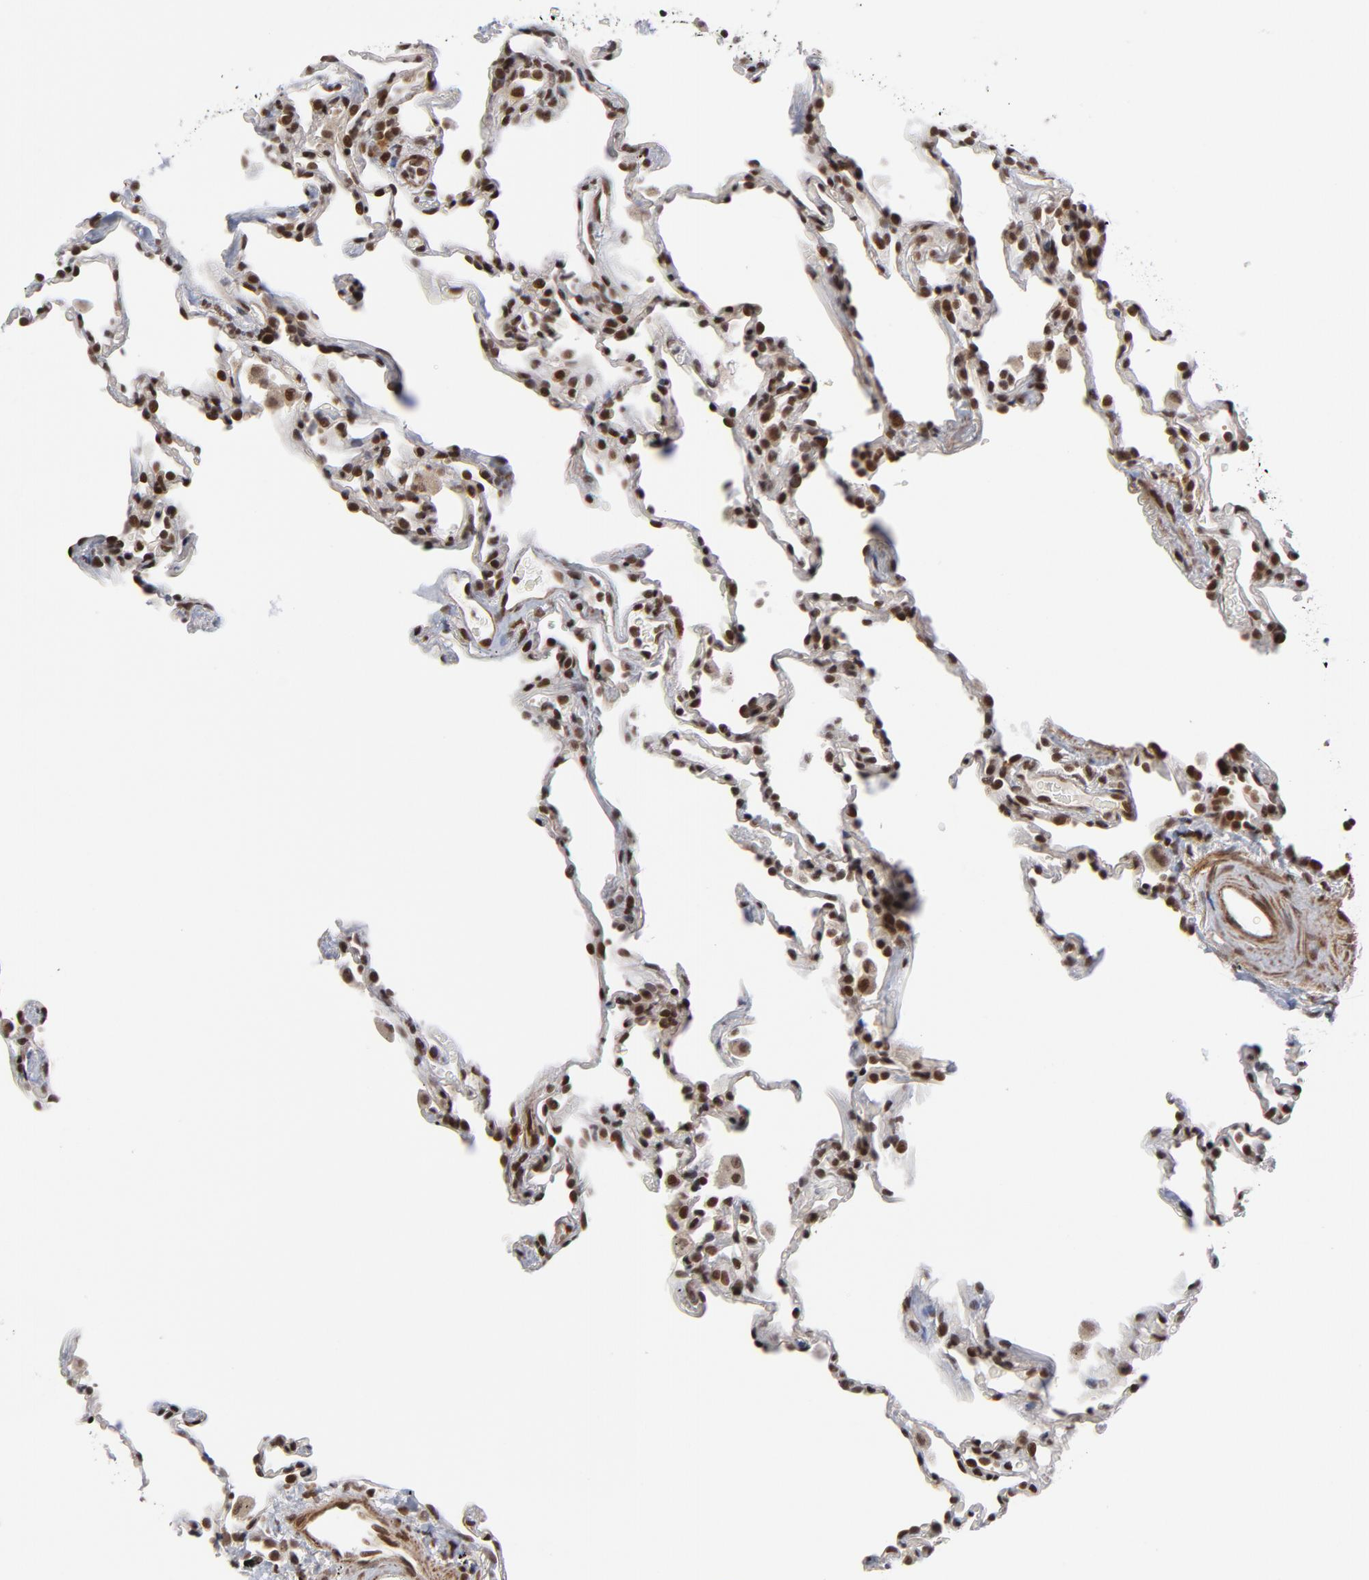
{"staining": {"intensity": "strong", "quantity": ">75%", "location": "nuclear"}, "tissue": "lung", "cell_type": "Alveolar cells", "image_type": "normal", "snomed": [{"axis": "morphology", "description": "Normal tissue, NOS"}, {"axis": "morphology", "description": "Soft tissue tumor metastatic"}, {"axis": "topography", "description": "Lung"}], "caption": "A brown stain labels strong nuclear expression of a protein in alveolar cells of benign lung.", "gene": "CTCF", "patient": {"sex": "male", "age": 59}}